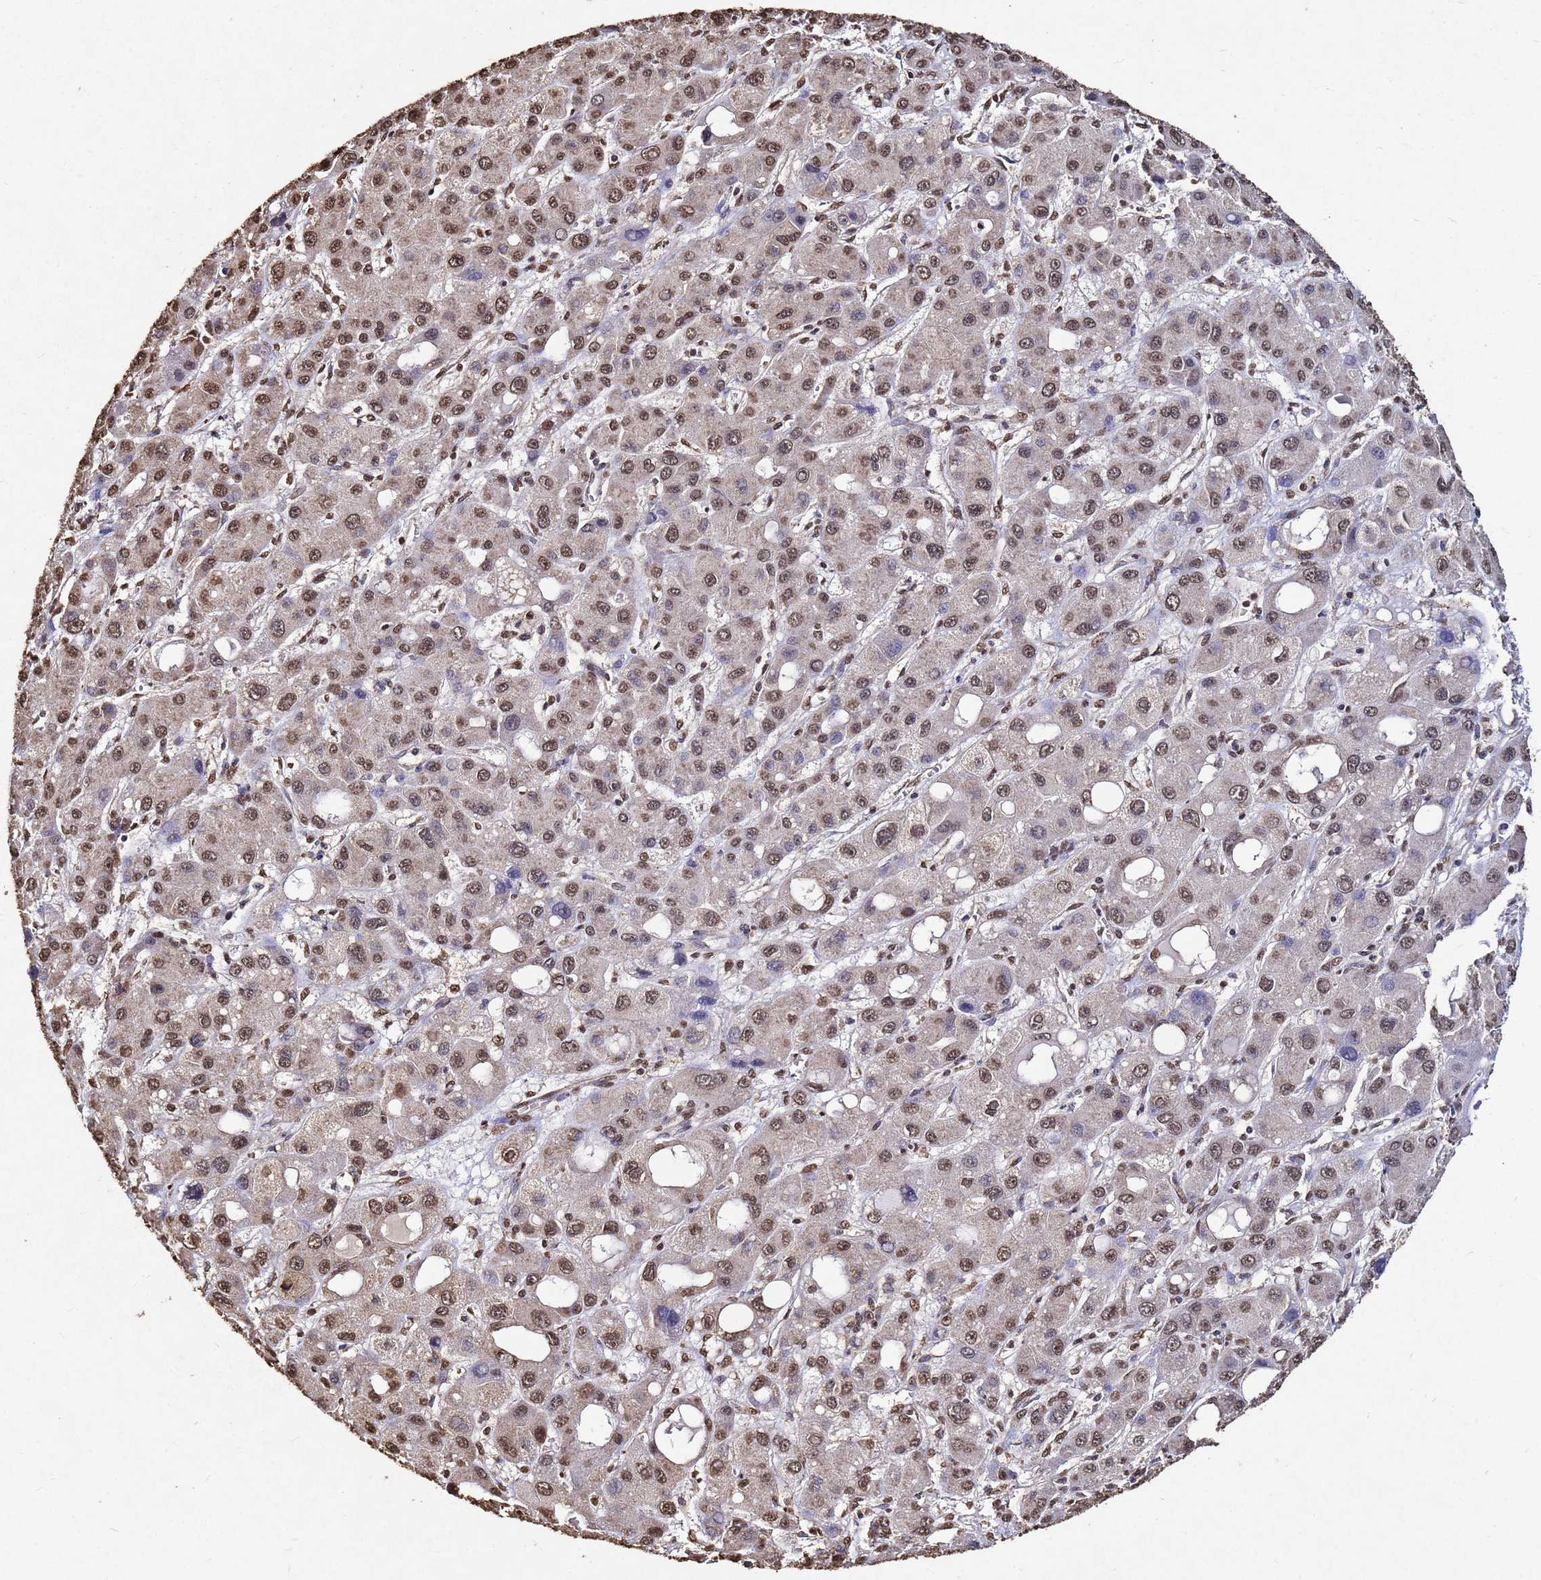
{"staining": {"intensity": "moderate", "quantity": ">75%", "location": "nuclear"}, "tissue": "liver cancer", "cell_type": "Tumor cells", "image_type": "cancer", "snomed": [{"axis": "morphology", "description": "Carcinoma, Hepatocellular, NOS"}, {"axis": "topography", "description": "Liver"}], "caption": "The immunohistochemical stain shows moderate nuclear expression in tumor cells of hepatocellular carcinoma (liver) tissue.", "gene": "MYOCD", "patient": {"sex": "male", "age": 55}}